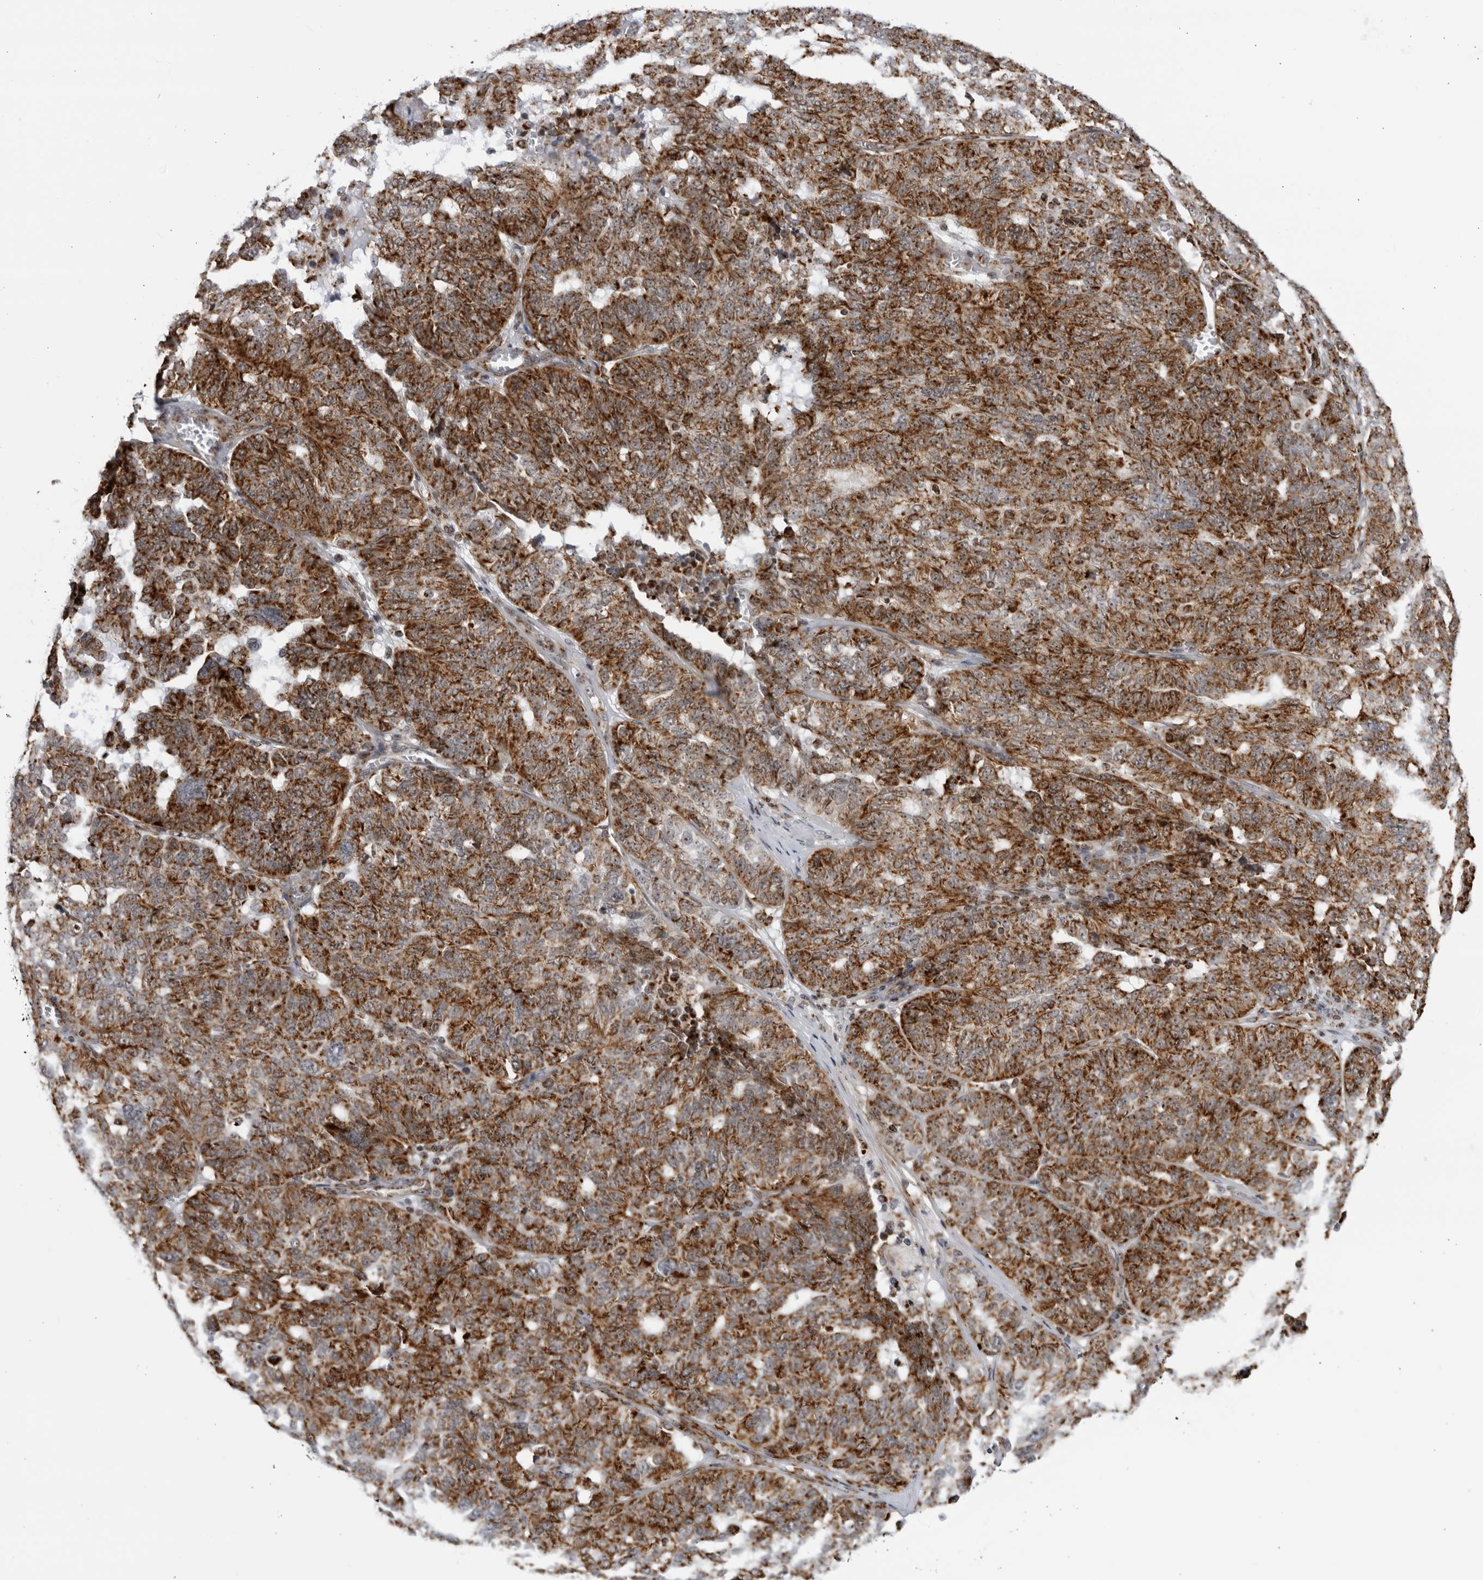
{"staining": {"intensity": "strong", "quantity": ">75%", "location": "cytoplasmic/membranous"}, "tissue": "ovarian cancer", "cell_type": "Tumor cells", "image_type": "cancer", "snomed": [{"axis": "morphology", "description": "Cystadenocarcinoma, serous, NOS"}, {"axis": "topography", "description": "Ovary"}], "caption": "Human serous cystadenocarcinoma (ovarian) stained with a protein marker reveals strong staining in tumor cells.", "gene": "RBM34", "patient": {"sex": "female", "age": 59}}